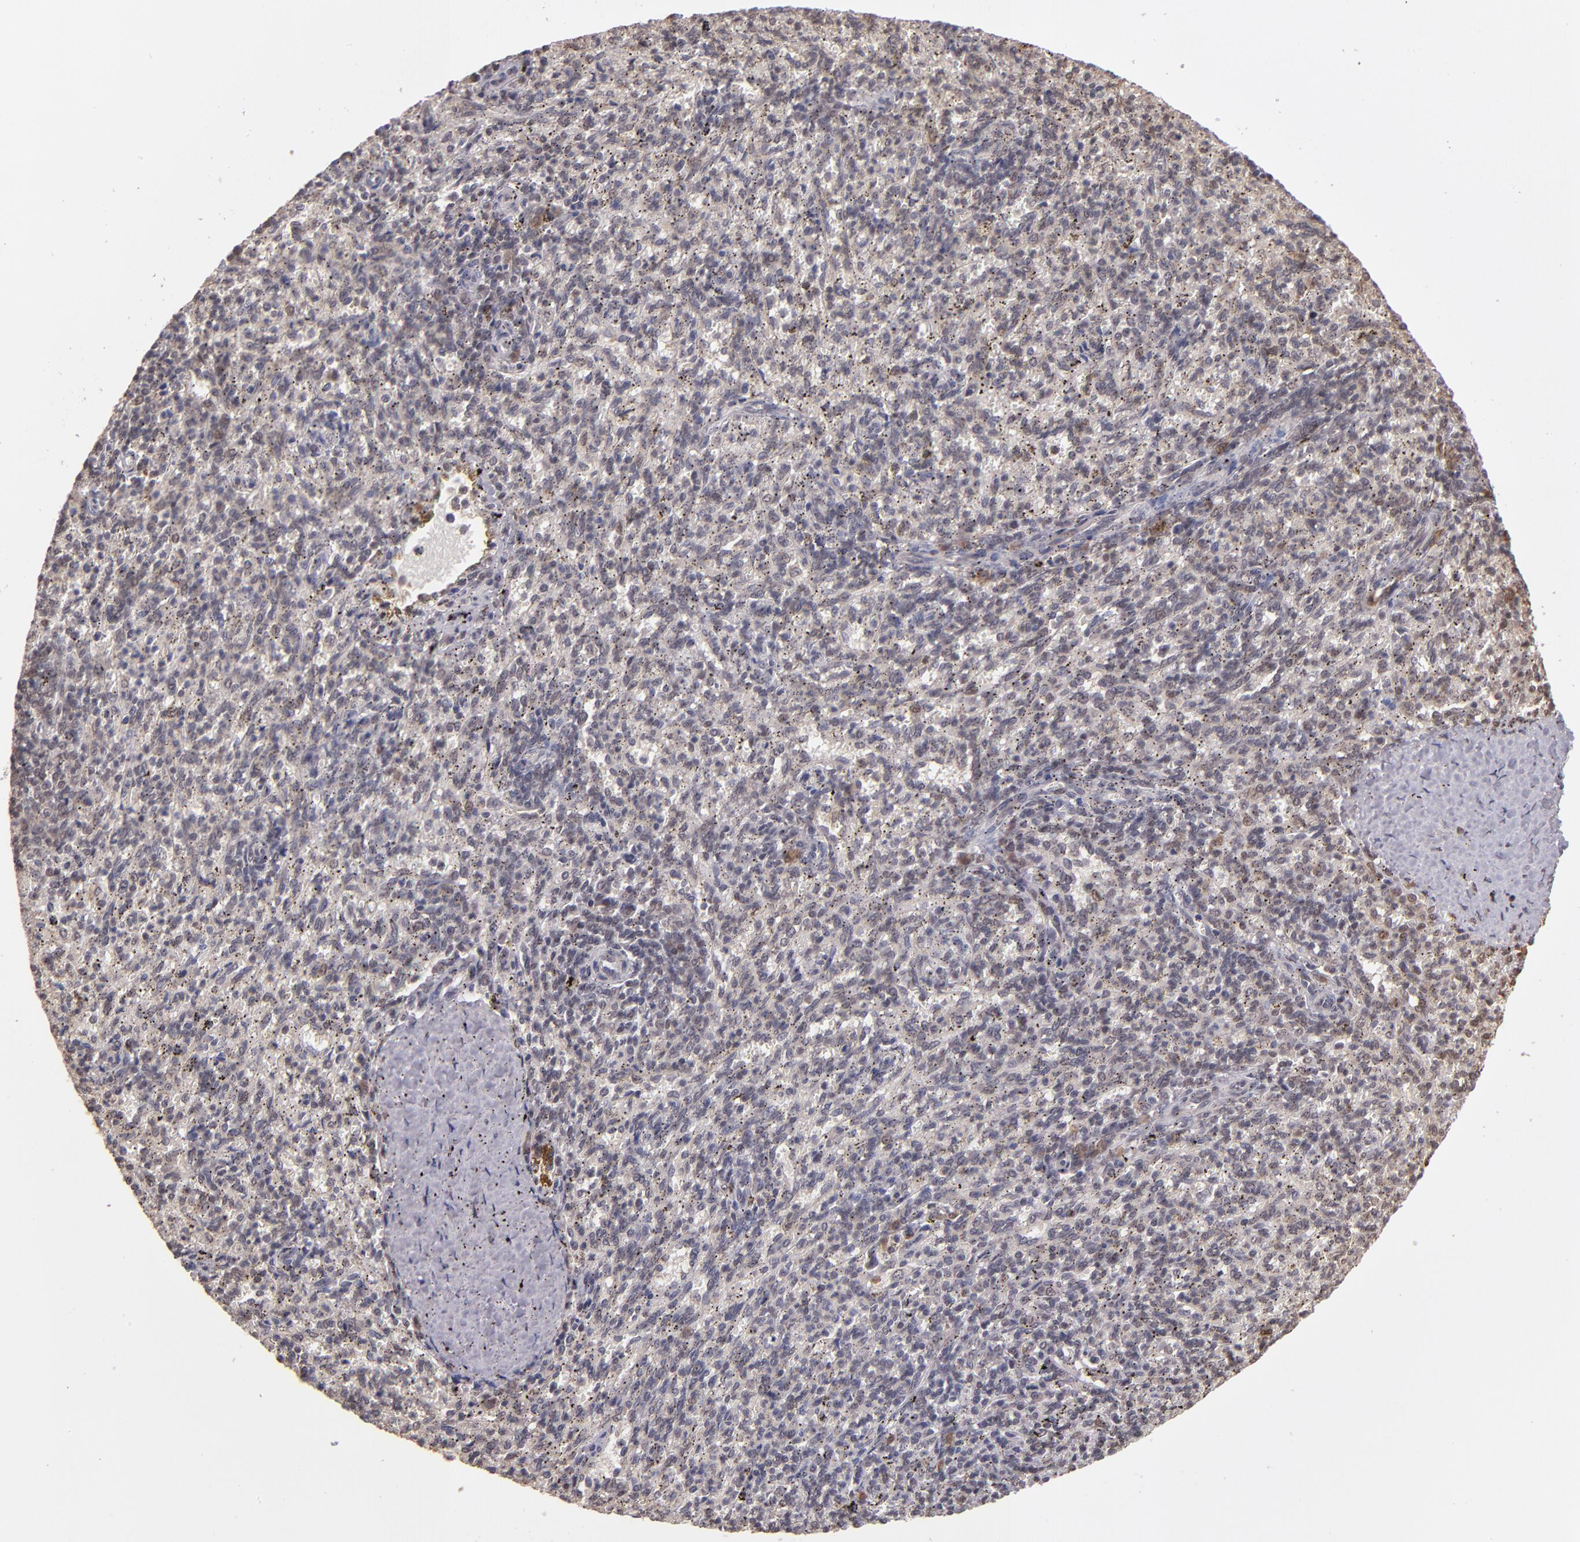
{"staining": {"intensity": "weak", "quantity": "<25%", "location": "cytoplasmic/membranous"}, "tissue": "spleen", "cell_type": "Cells in red pulp", "image_type": "normal", "snomed": [{"axis": "morphology", "description": "Normal tissue, NOS"}, {"axis": "topography", "description": "Spleen"}], "caption": "DAB (3,3'-diaminobenzidine) immunohistochemical staining of unremarkable human spleen exhibits no significant expression in cells in red pulp.", "gene": "ABHD12B", "patient": {"sex": "female", "age": 10}}